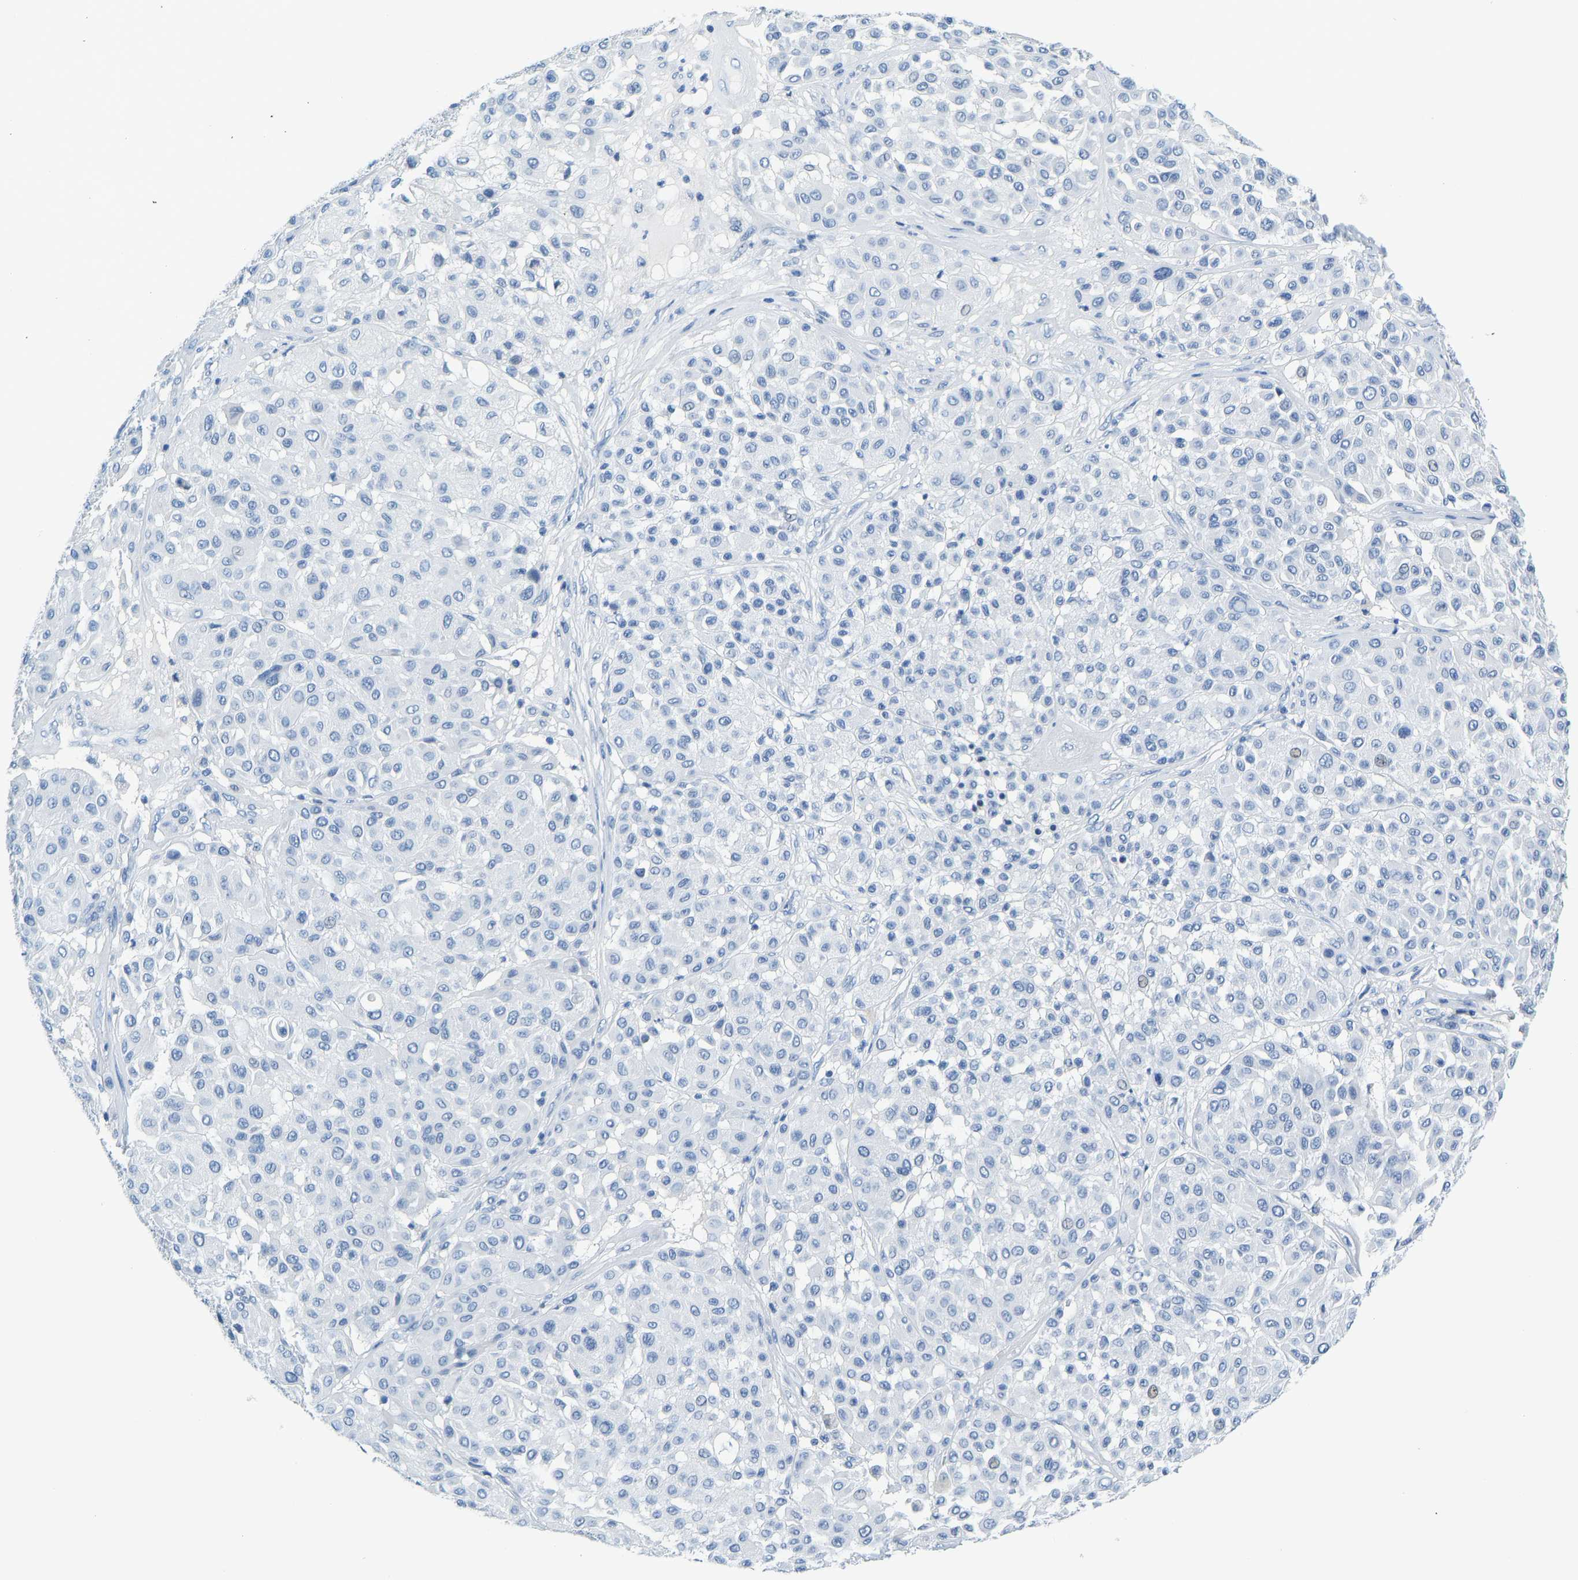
{"staining": {"intensity": "negative", "quantity": "none", "location": "none"}, "tissue": "melanoma", "cell_type": "Tumor cells", "image_type": "cancer", "snomed": [{"axis": "morphology", "description": "Malignant melanoma, Metastatic site"}, {"axis": "topography", "description": "Soft tissue"}], "caption": "Histopathology image shows no significant protein positivity in tumor cells of malignant melanoma (metastatic site).", "gene": "SERPINB3", "patient": {"sex": "male", "age": 41}}